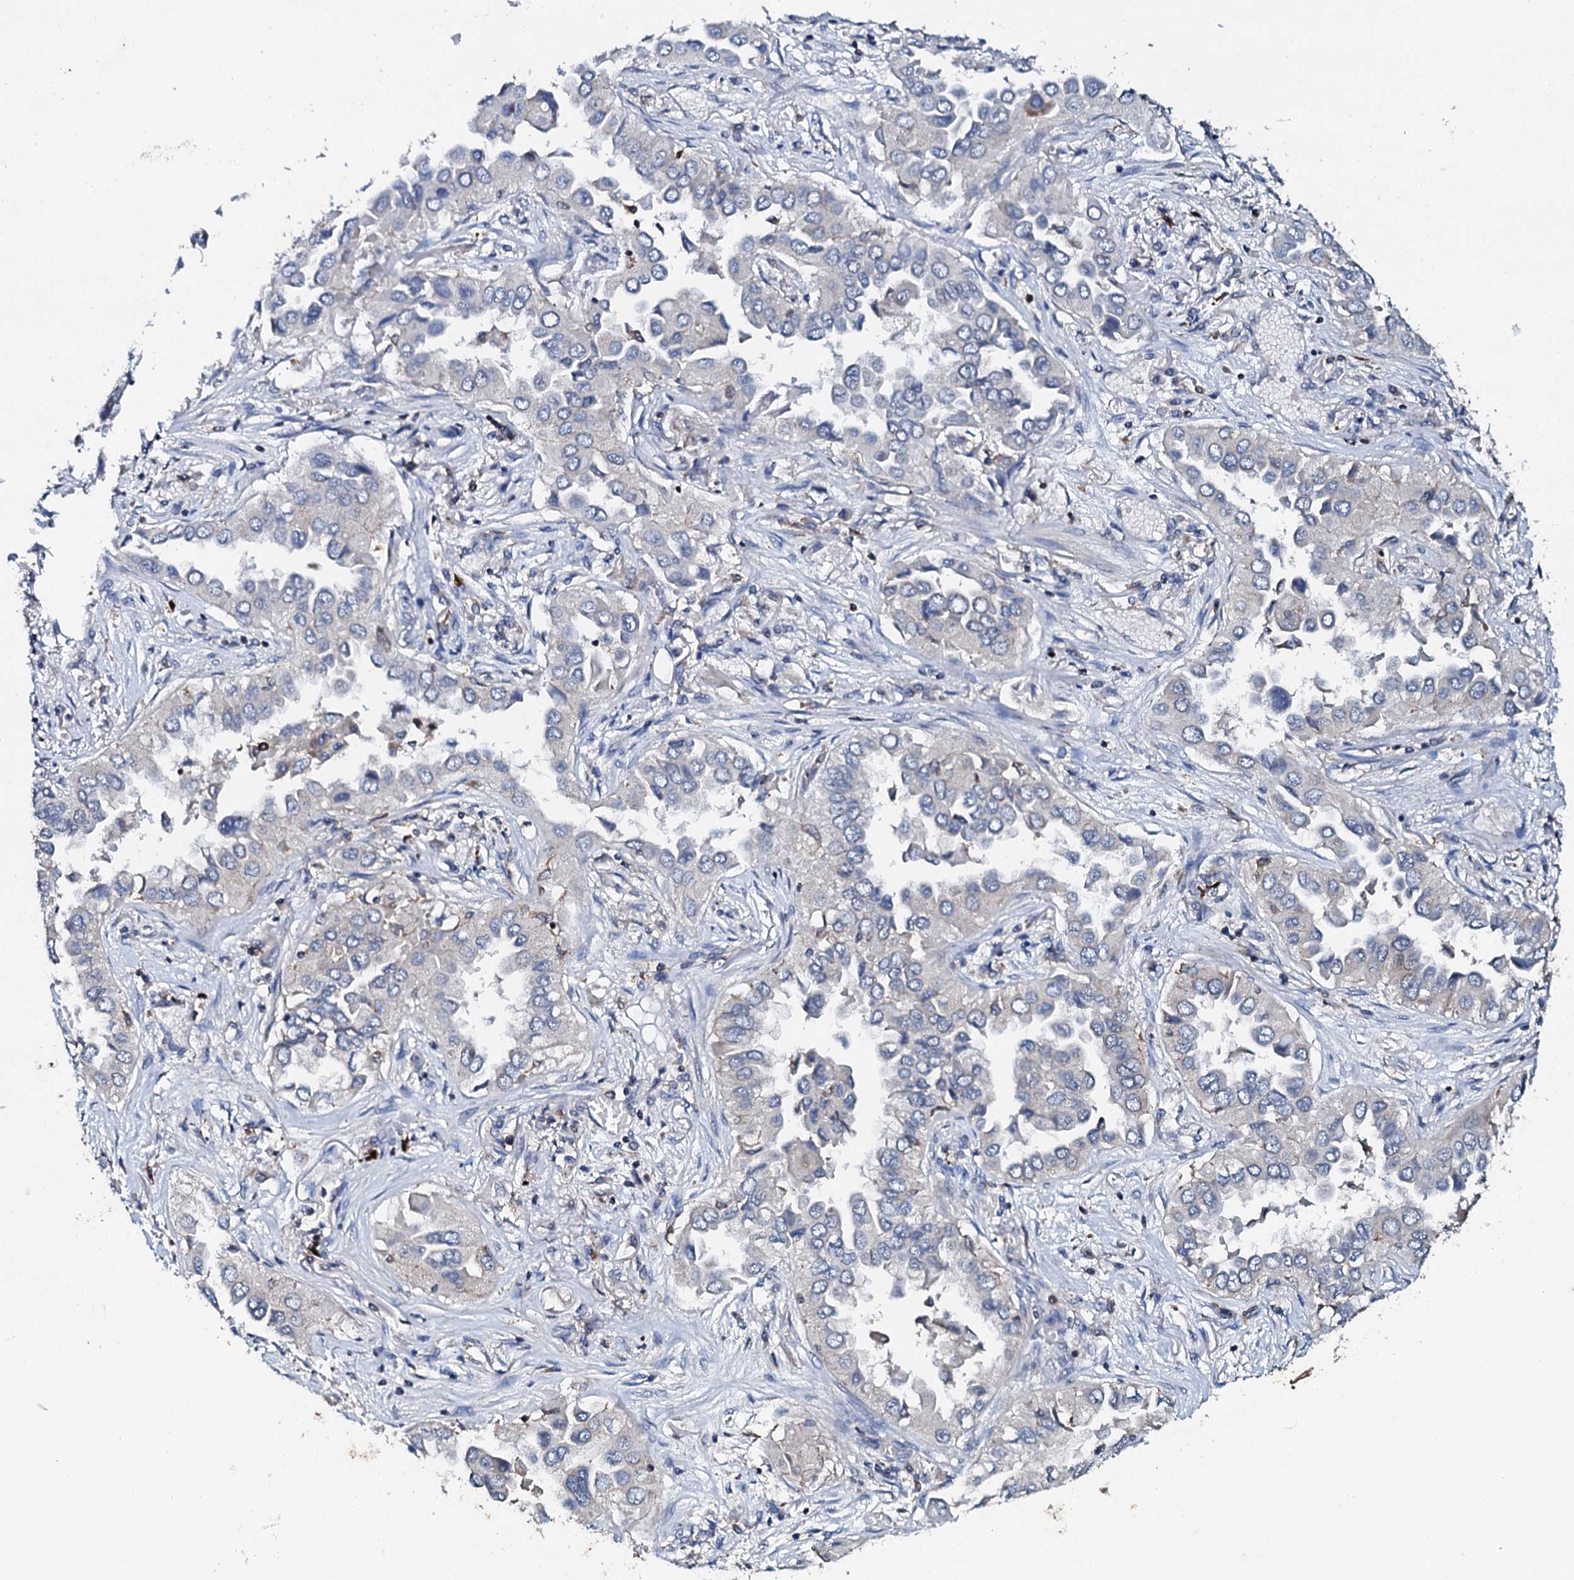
{"staining": {"intensity": "negative", "quantity": "none", "location": "none"}, "tissue": "lung cancer", "cell_type": "Tumor cells", "image_type": "cancer", "snomed": [{"axis": "morphology", "description": "Adenocarcinoma, NOS"}, {"axis": "topography", "description": "Lung"}], "caption": "This is an immunohistochemistry histopathology image of human adenocarcinoma (lung). There is no positivity in tumor cells.", "gene": "GRK2", "patient": {"sex": "female", "age": 76}}